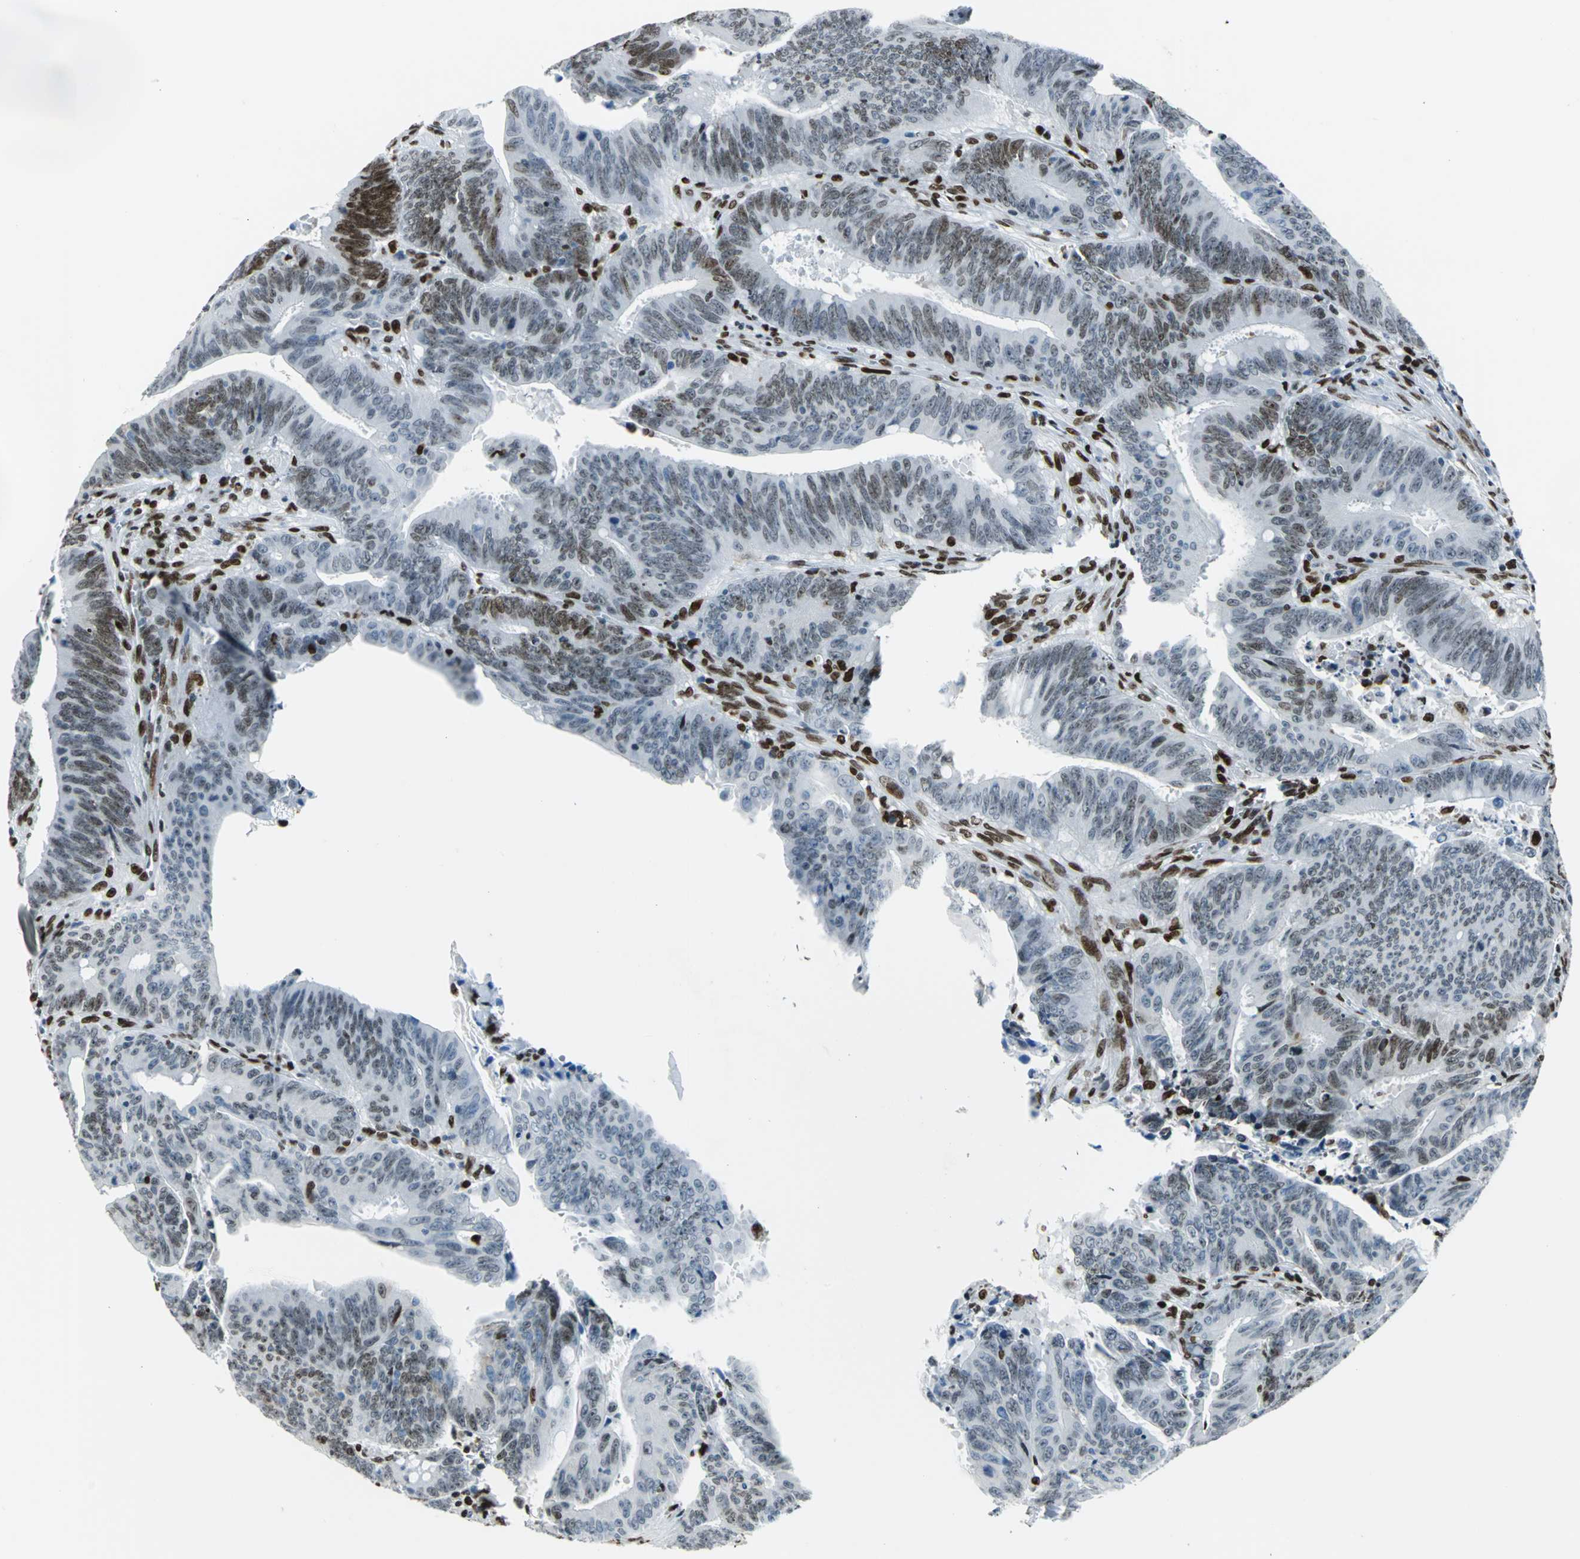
{"staining": {"intensity": "moderate", "quantity": "25%-75%", "location": "cytoplasmic/membranous,nuclear"}, "tissue": "colorectal cancer", "cell_type": "Tumor cells", "image_type": "cancer", "snomed": [{"axis": "morphology", "description": "Adenocarcinoma, NOS"}, {"axis": "topography", "description": "Colon"}], "caption": "A brown stain shows moderate cytoplasmic/membranous and nuclear positivity of a protein in human adenocarcinoma (colorectal) tumor cells.", "gene": "APEX1", "patient": {"sex": "male", "age": 45}}